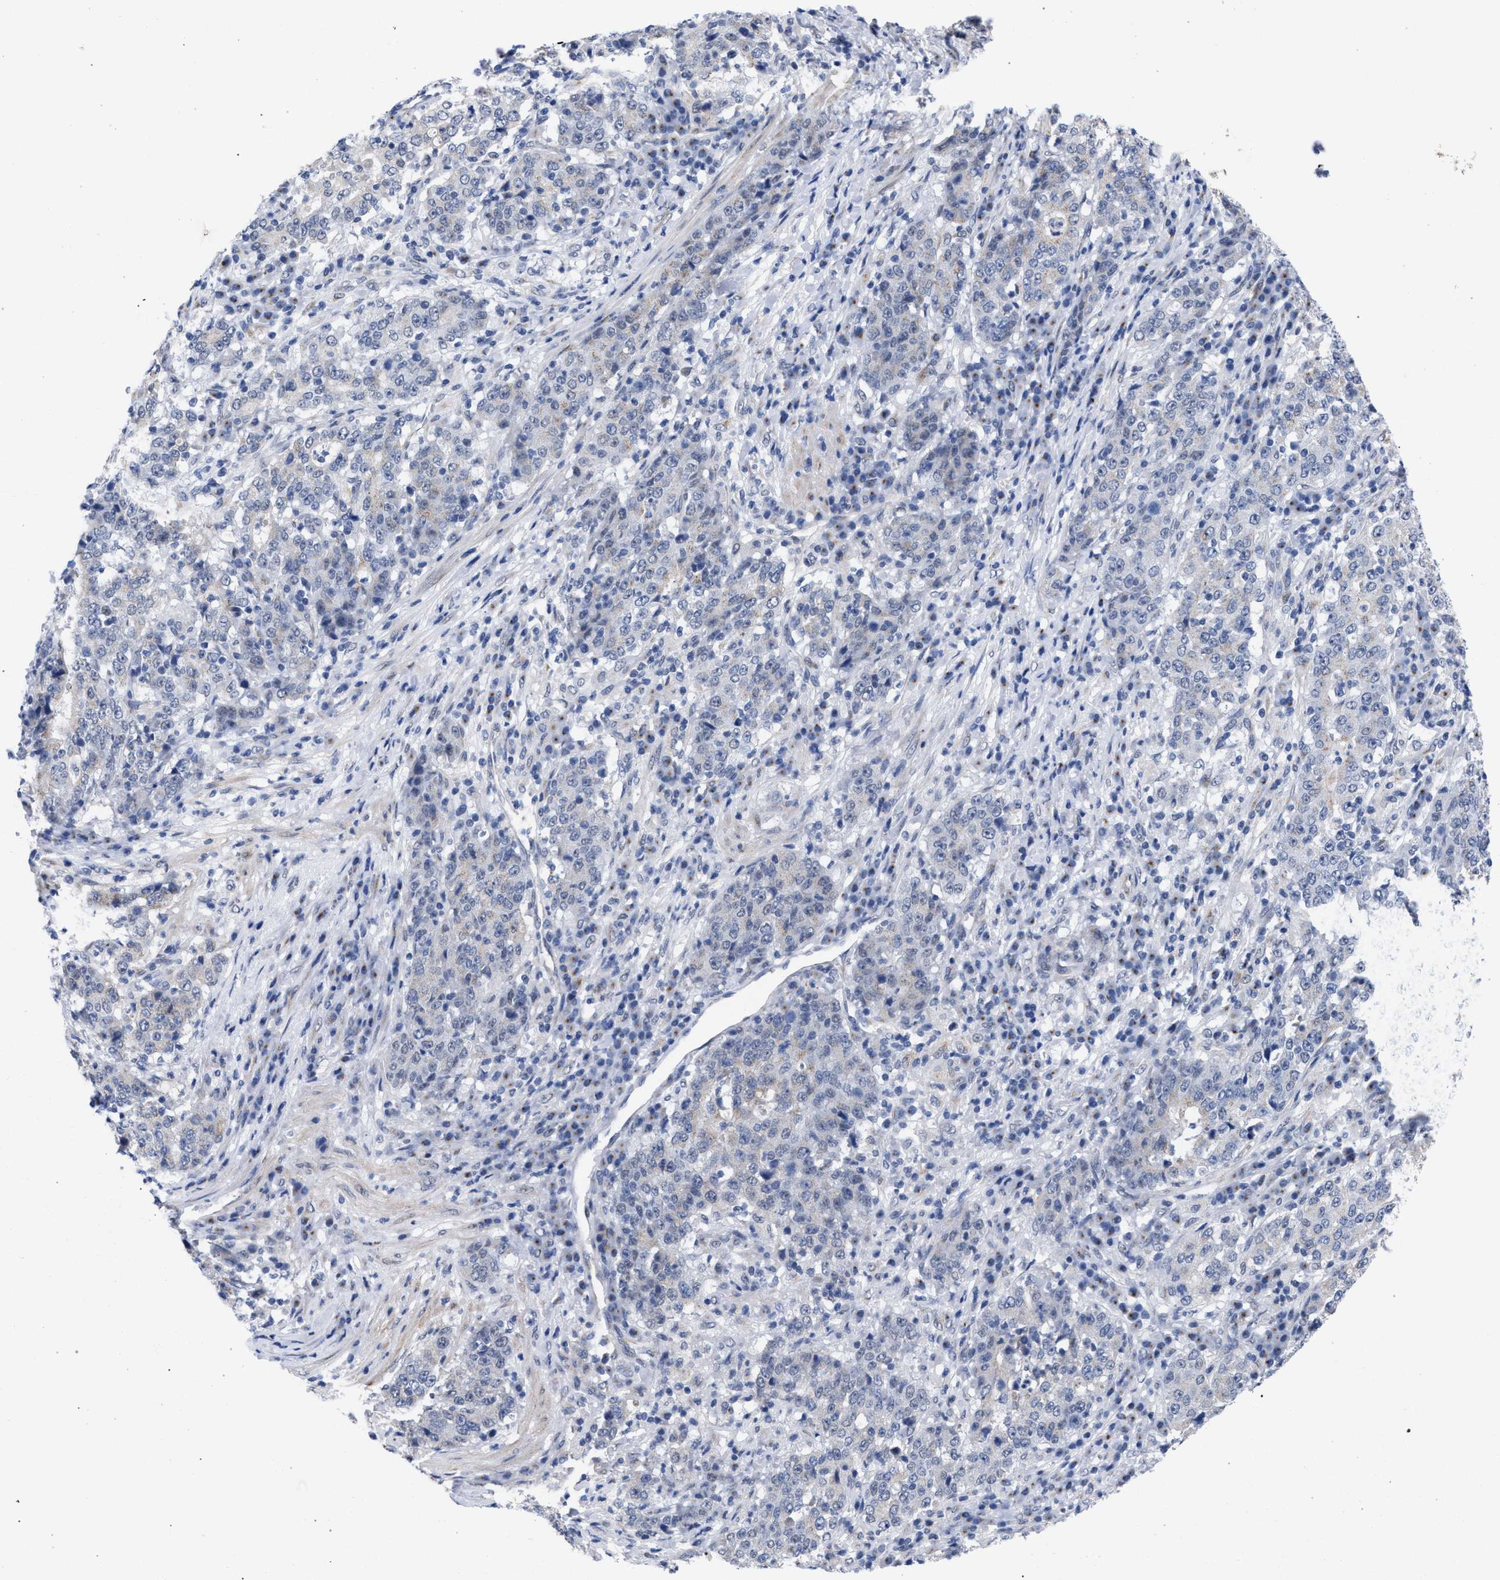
{"staining": {"intensity": "negative", "quantity": "none", "location": "none"}, "tissue": "stomach cancer", "cell_type": "Tumor cells", "image_type": "cancer", "snomed": [{"axis": "morphology", "description": "Adenocarcinoma, NOS"}, {"axis": "topography", "description": "Stomach"}], "caption": "A photomicrograph of stomach cancer (adenocarcinoma) stained for a protein shows no brown staining in tumor cells.", "gene": "GOLGA2", "patient": {"sex": "male", "age": 59}}